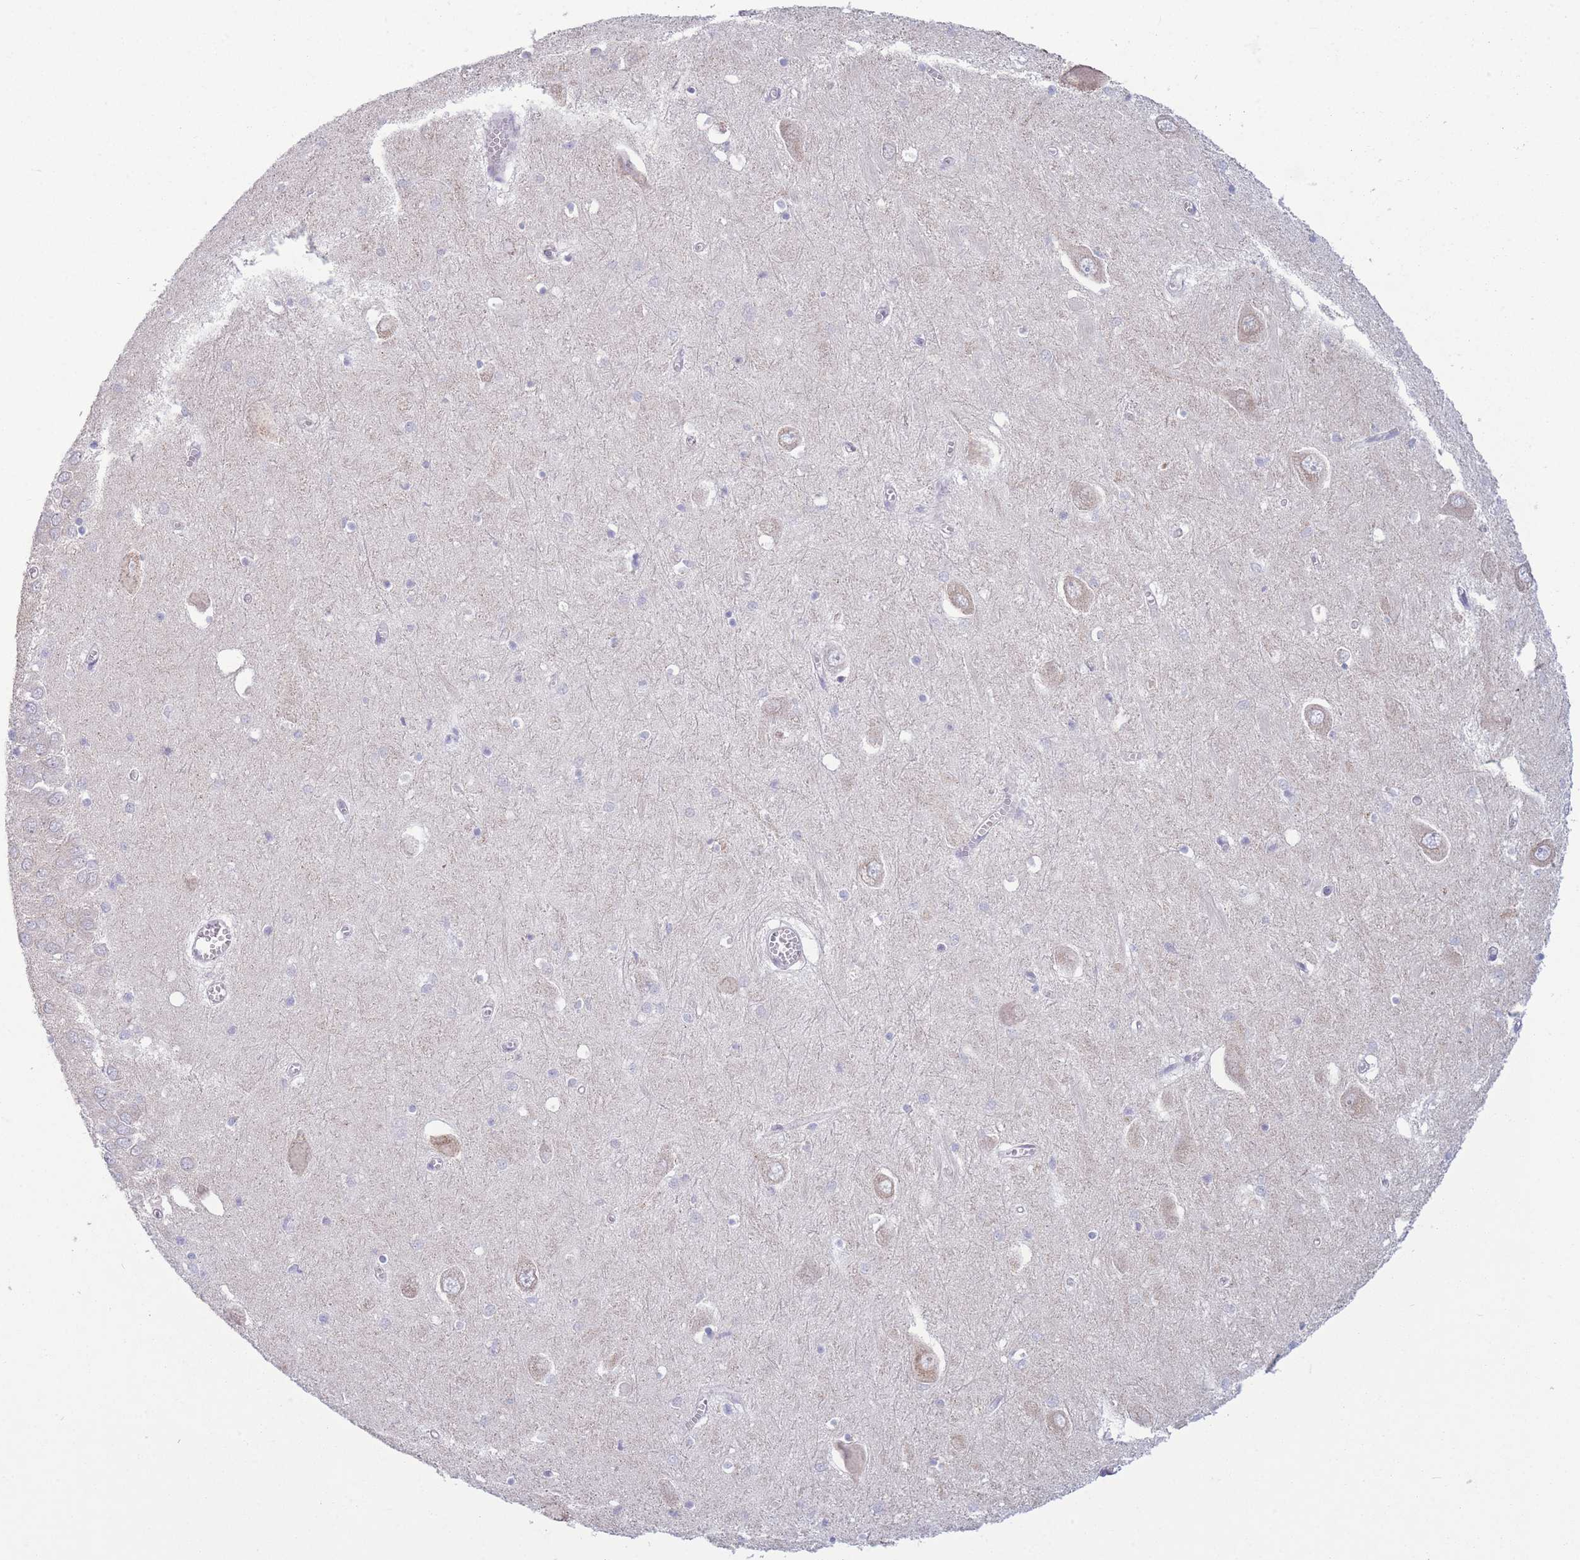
{"staining": {"intensity": "negative", "quantity": "none", "location": "none"}, "tissue": "hippocampus", "cell_type": "Glial cells", "image_type": "normal", "snomed": [{"axis": "morphology", "description": "Normal tissue, NOS"}, {"axis": "topography", "description": "Hippocampus"}], "caption": "This is an immunohistochemistry (IHC) histopathology image of normal hippocampus. There is no expression in glial cells.", "gene": "PDHA1", "patient": {"sex": "male", "age": 70}}